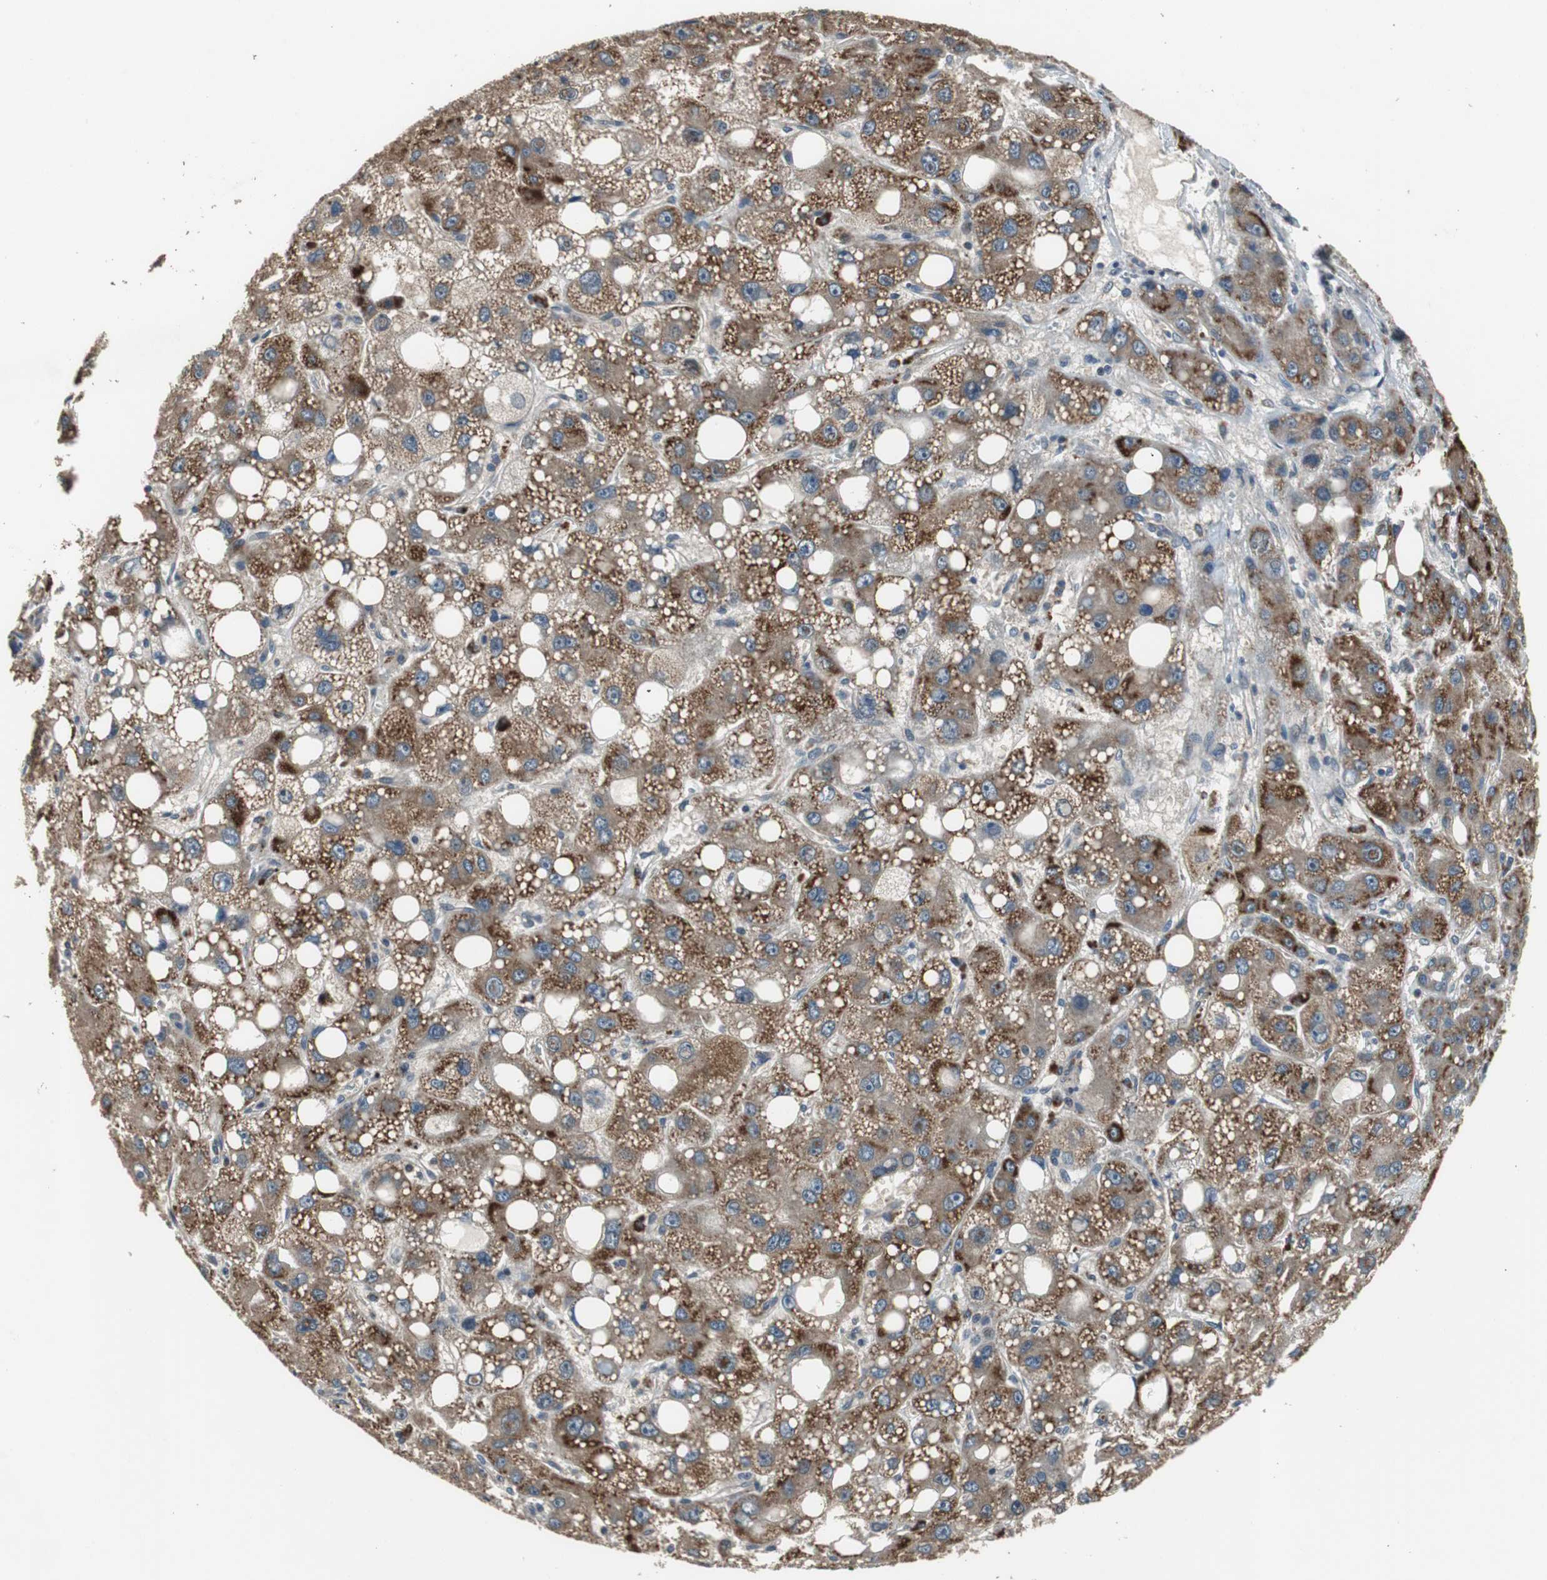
{"staining": {"intensity": "moderate", "quantity": ">75%", "location": "cytoplasmic/membranous"}, "tissue": "liver cancer", "cell_type": "Tumor cells", "image_type": "cancer", "snomed": [{"axis": "morphology", "description": "Carcinoma, Hepatocellular, NOS"}, {"axis": "topography", "description": "Liver"}], "caption": "Liver cancer (hepatocellular carcinoma) stained with a brown dye displays moderate cytoplasmic/membranous positive positivity in about >75% of tumor cells.", "gene": "PI4KB", "patient": {"sex": "male", "age": 55}}